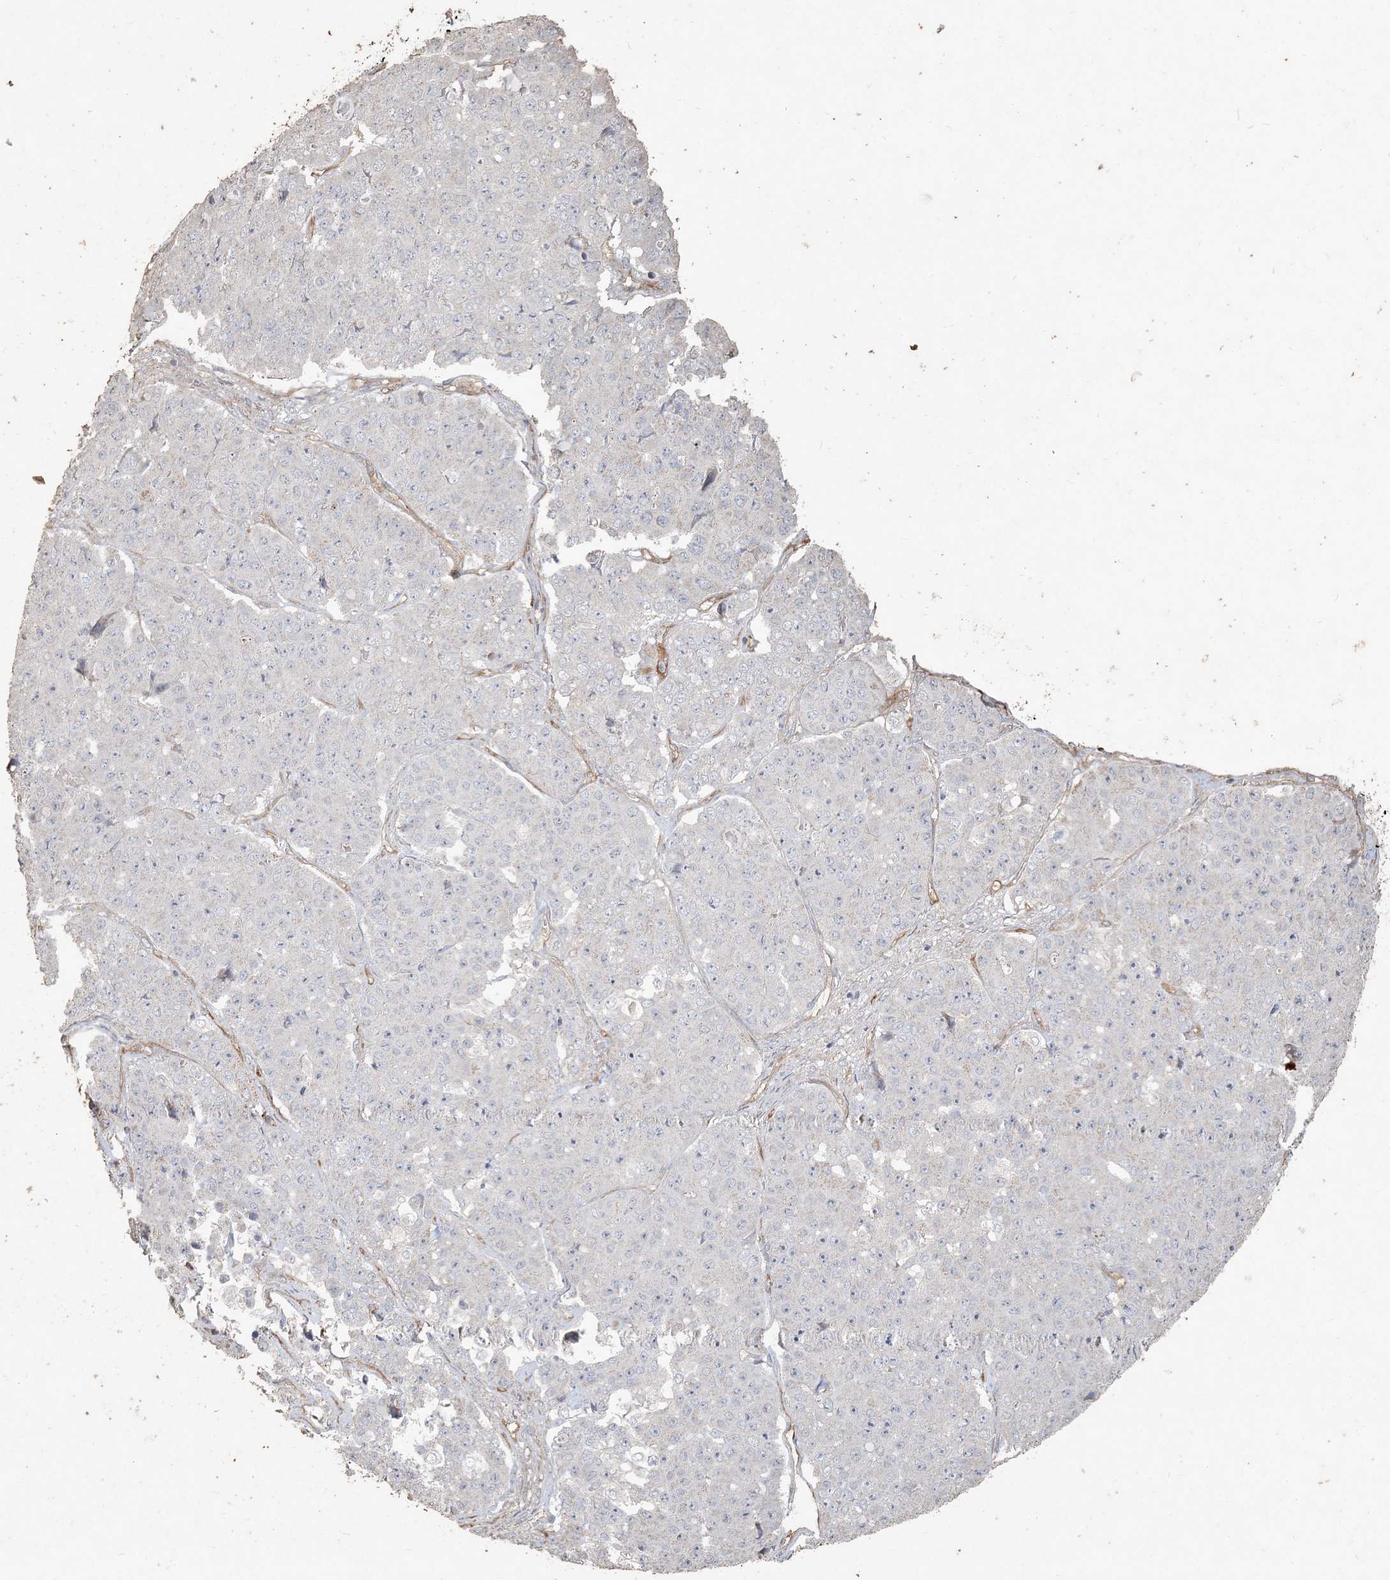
{"staining": {"intensity": "negative", "quantity": "none", "location": "none"}, "tissue": "pancreatic cancer", "cell_type": "Tumor cells", "image_type": "cancer", "snomed": [{"axis": "morphology", "description": "Adenocarcinoma, NOS"}, {"axis": "topography", "description": "Pancreas"}], "caption": "DAB immunohistochemical staining of human pancreatic adenocarcinoma exhibits no significant staining in tumor cells.", "gene": "RNF145", "patient": {"sex": "male", "age": 50}}